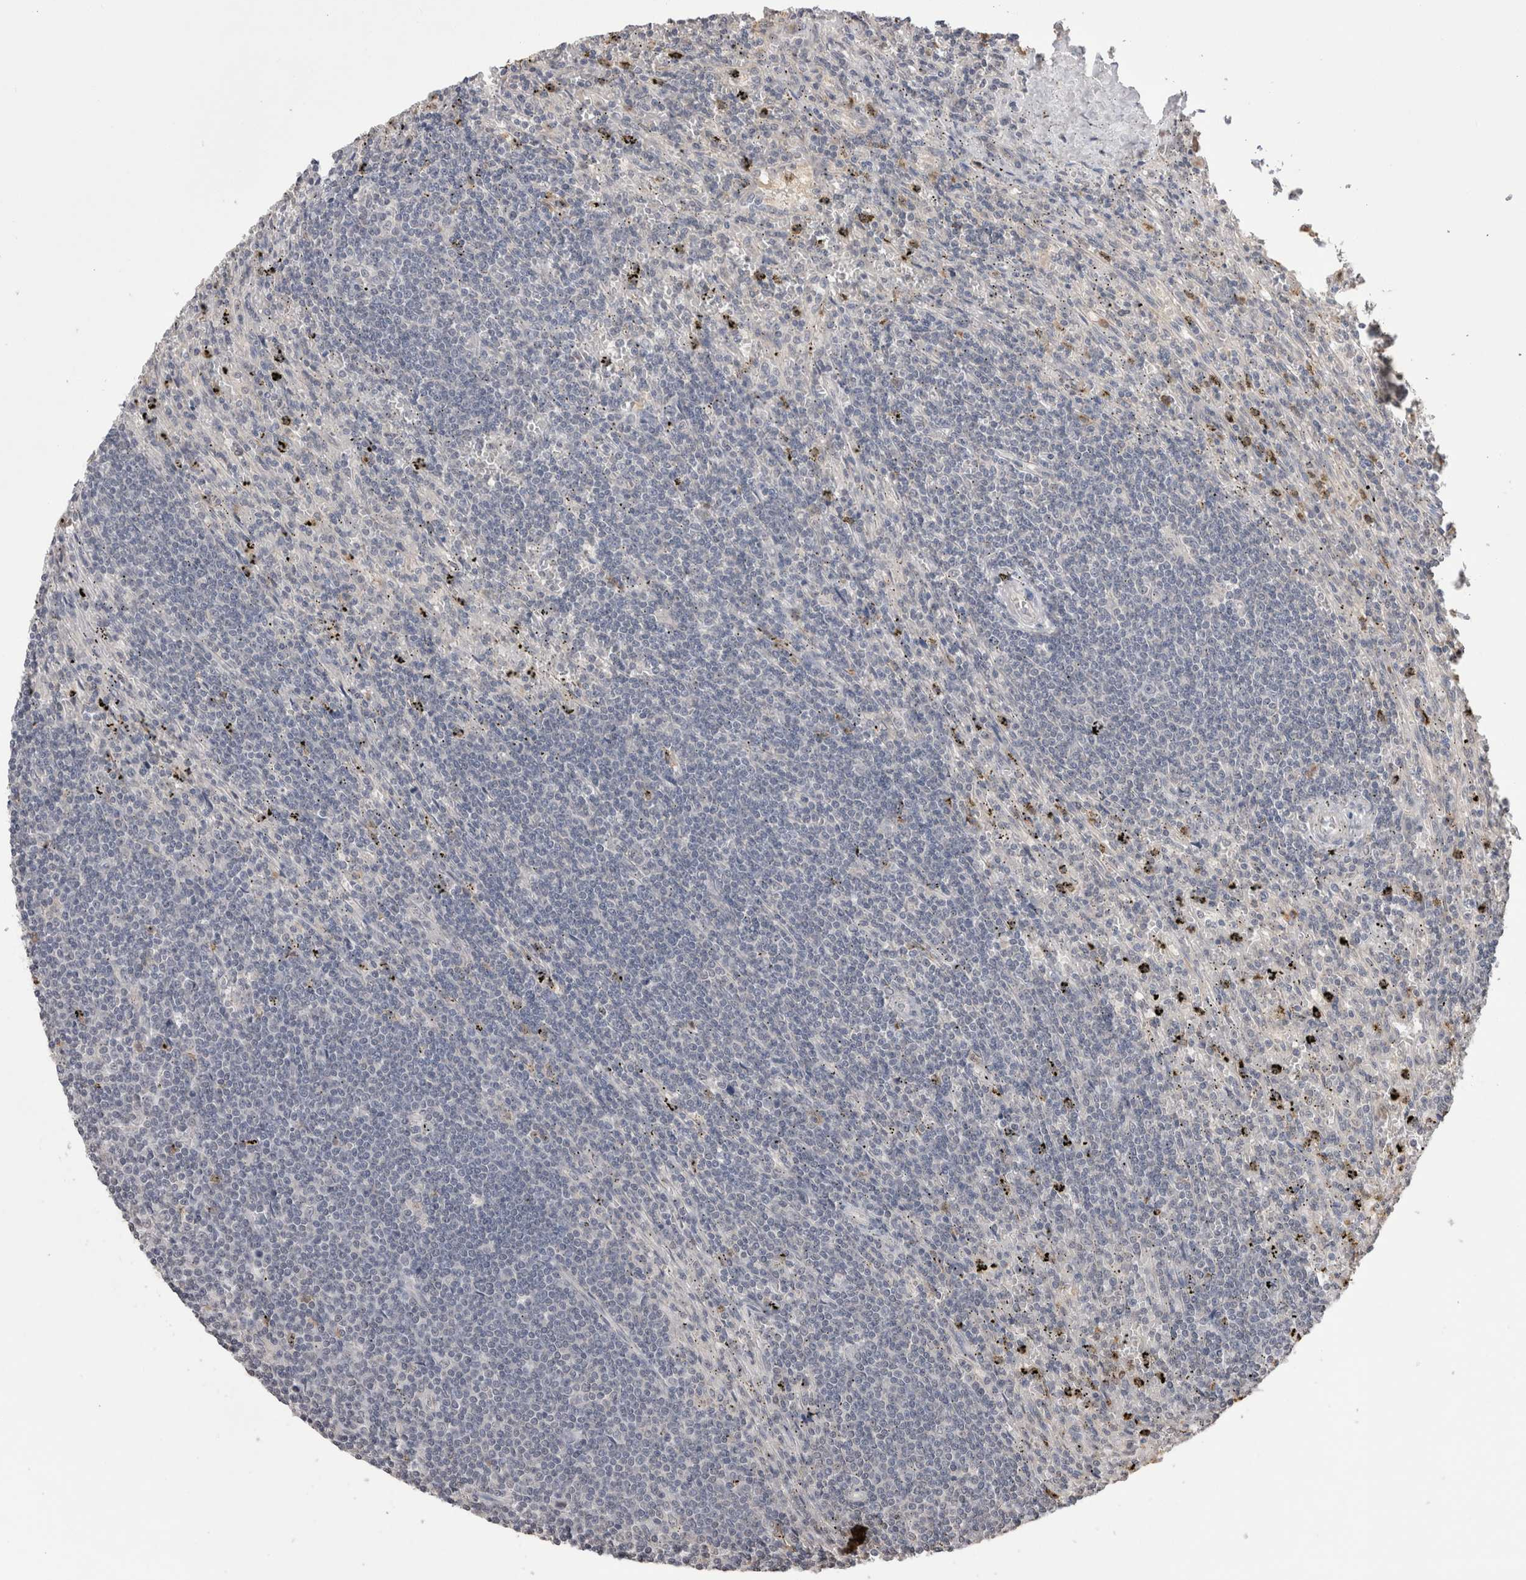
{"staining": {"intensity": "negative", "quantity": "none", "location": "none"}, "tissue": "lymphoma", "cell_type": "Tumor cells", "image_type": "cancer", "snomed": [{"axis": "morphology", "description": "Malignant lymphoma, non-Hodgkin's type, Low grade"}, {"axis": "topography", "description": "Spleen"}], "caption": "This is an IHC histopathology image of human lymphoma. There is no staining in tumor cells.", "gene": "GRK5", "patient": {"sex": "male", "age": 76}}